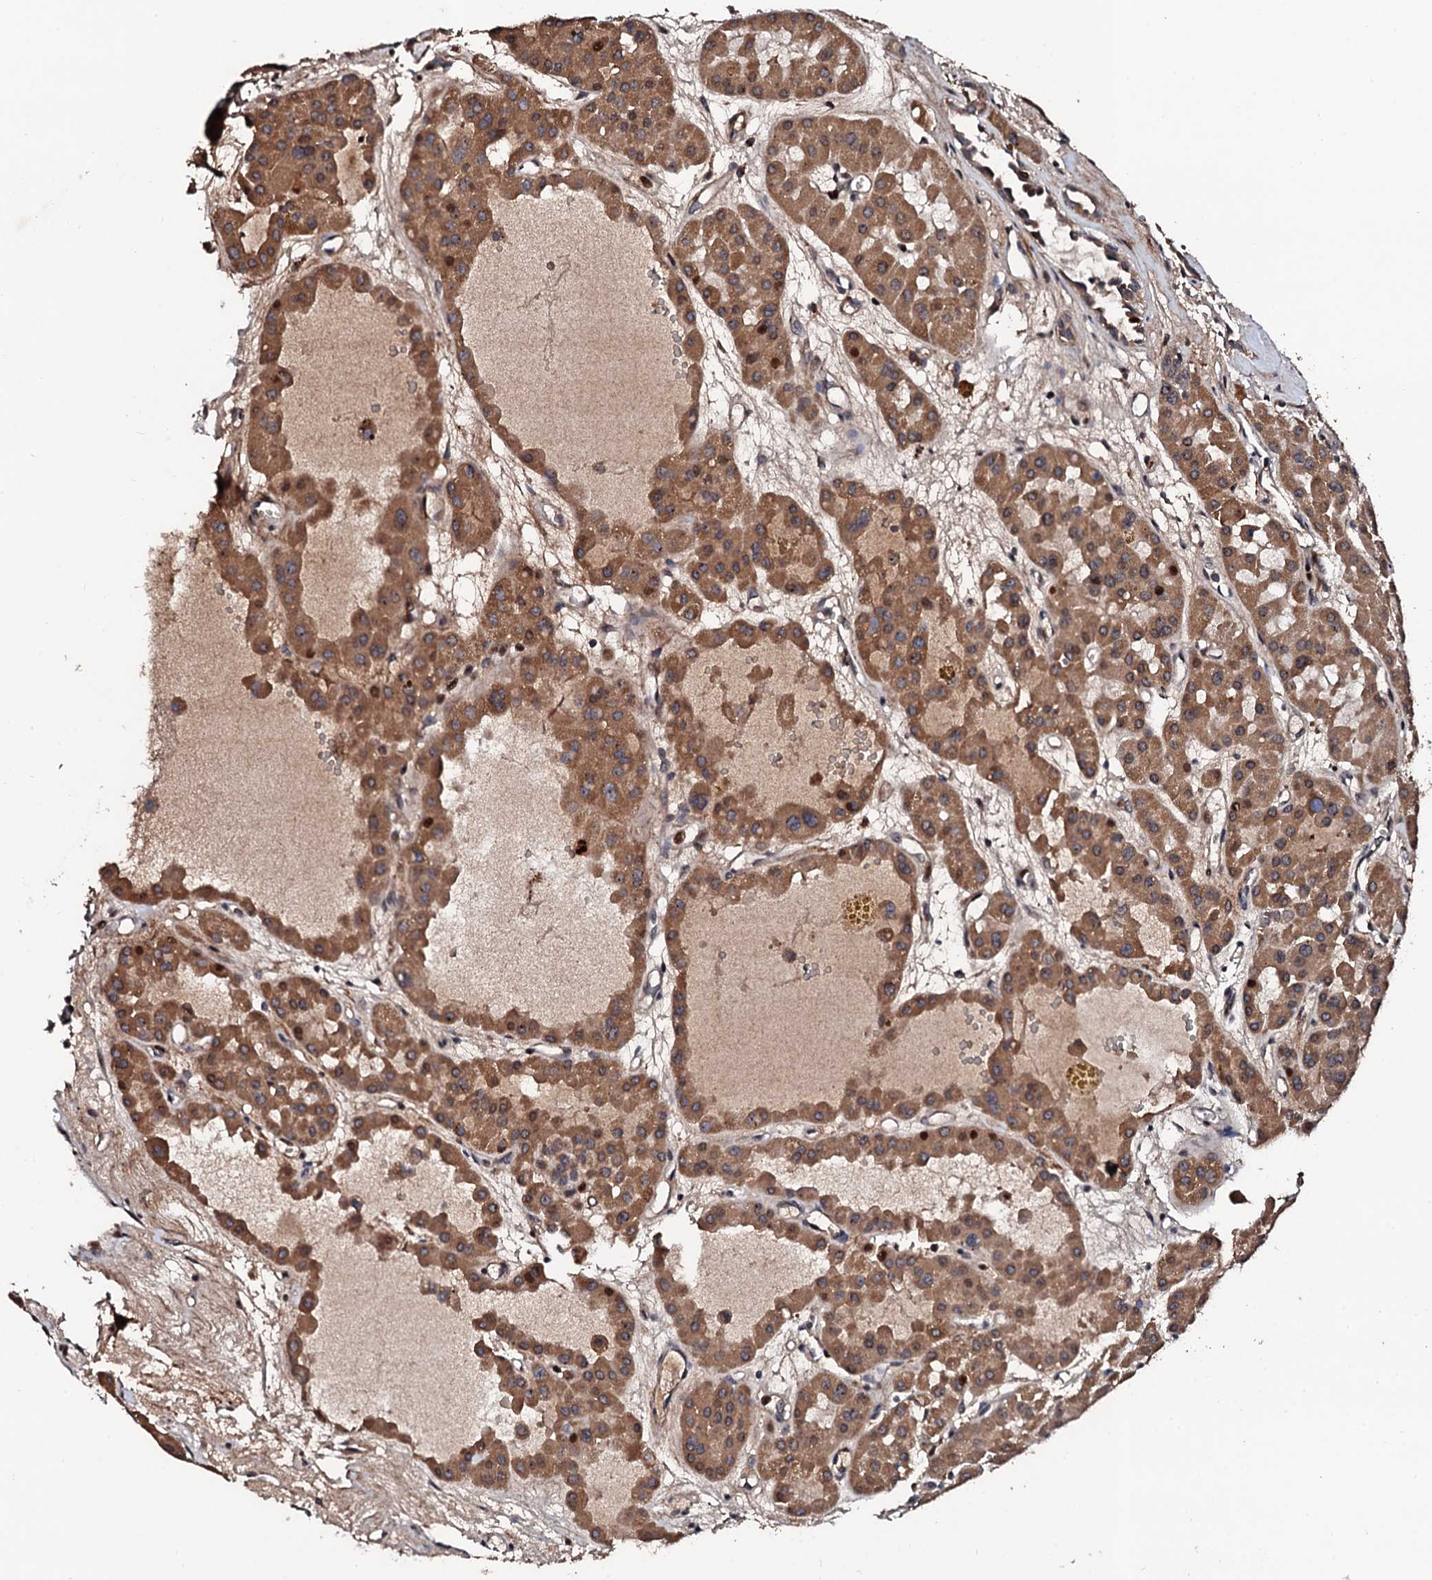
{"staining": {"intensity": "moderate", "quantity": ">75%", "location": "cytoplasmic/membranous"}, "tissue": "renal cancer", "cell_type": "Tumor cells", "image_type": "cancer", "snomed": [{"axis": "morphology", "description": "Carcinoma, NOS"}, {"axis": "topography", "description": "Kidney"}], "caption": "This micrograph shows IHC staining of human renal cancer, with medium moderate cytoplasmic/membranous expression in approximately >75% of tumor cells.", "gene": "KIF18A", "patient": {"sex": "female", "age": 75}}